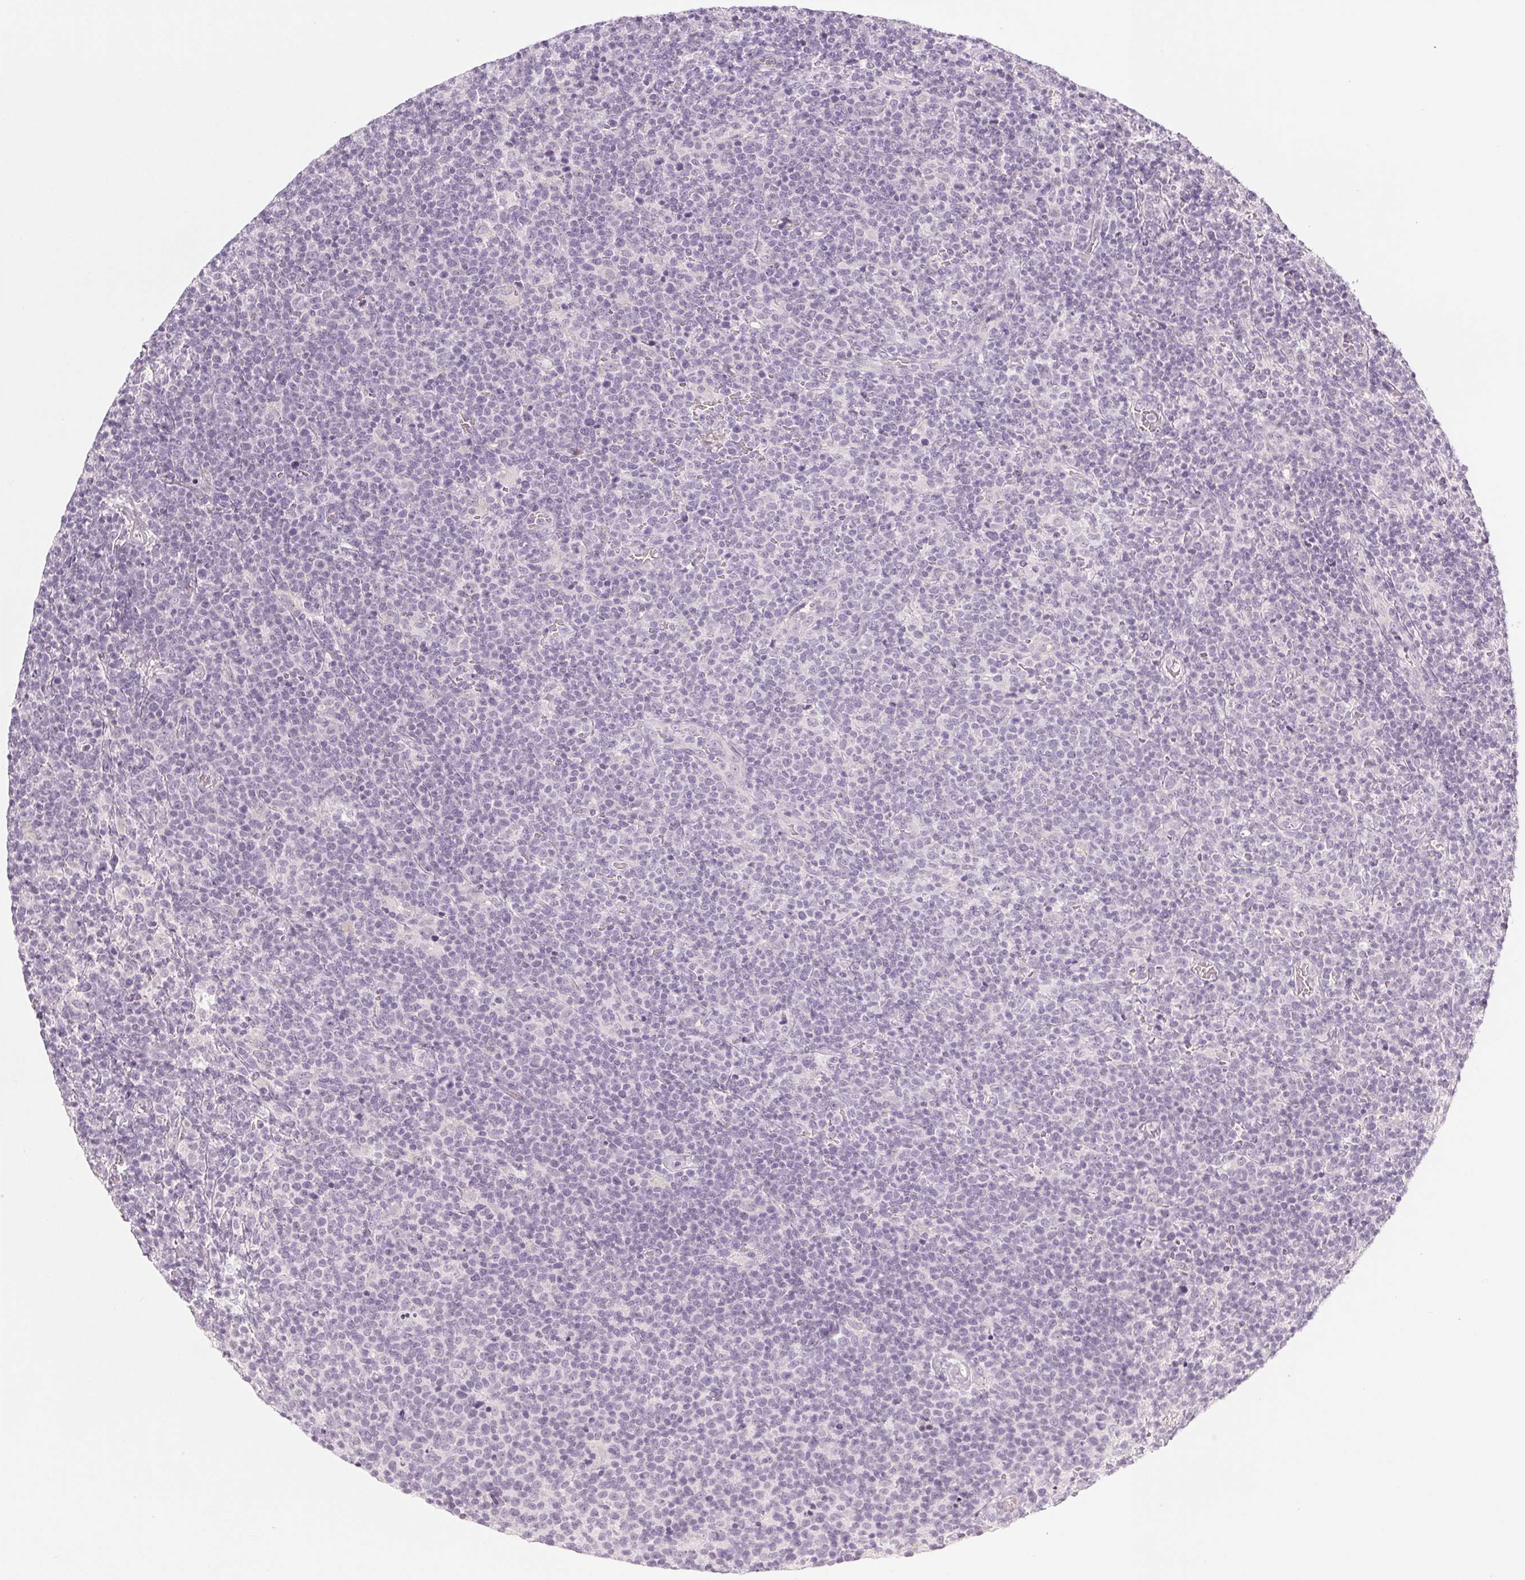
{"staining": {"intensity": "negative", "quantity": "none", "location": "none"}, "tissue": "lymphoma", "cell_type": "Tumor cells", "image_type": "cancer", "snomed": [{"axis": "morphology", "description": "Malignant lymphoma, non-Hodgkin's type, High grade"}, {"axis": "topography", "description": "Lymph node"}], "caption": "IHC photomicrograph of lymphoma stained for a protein (brown), which displays no expression in tumor cells.", "gene": "EHHADH", "patient": {"sex": "male", "age": 61}}